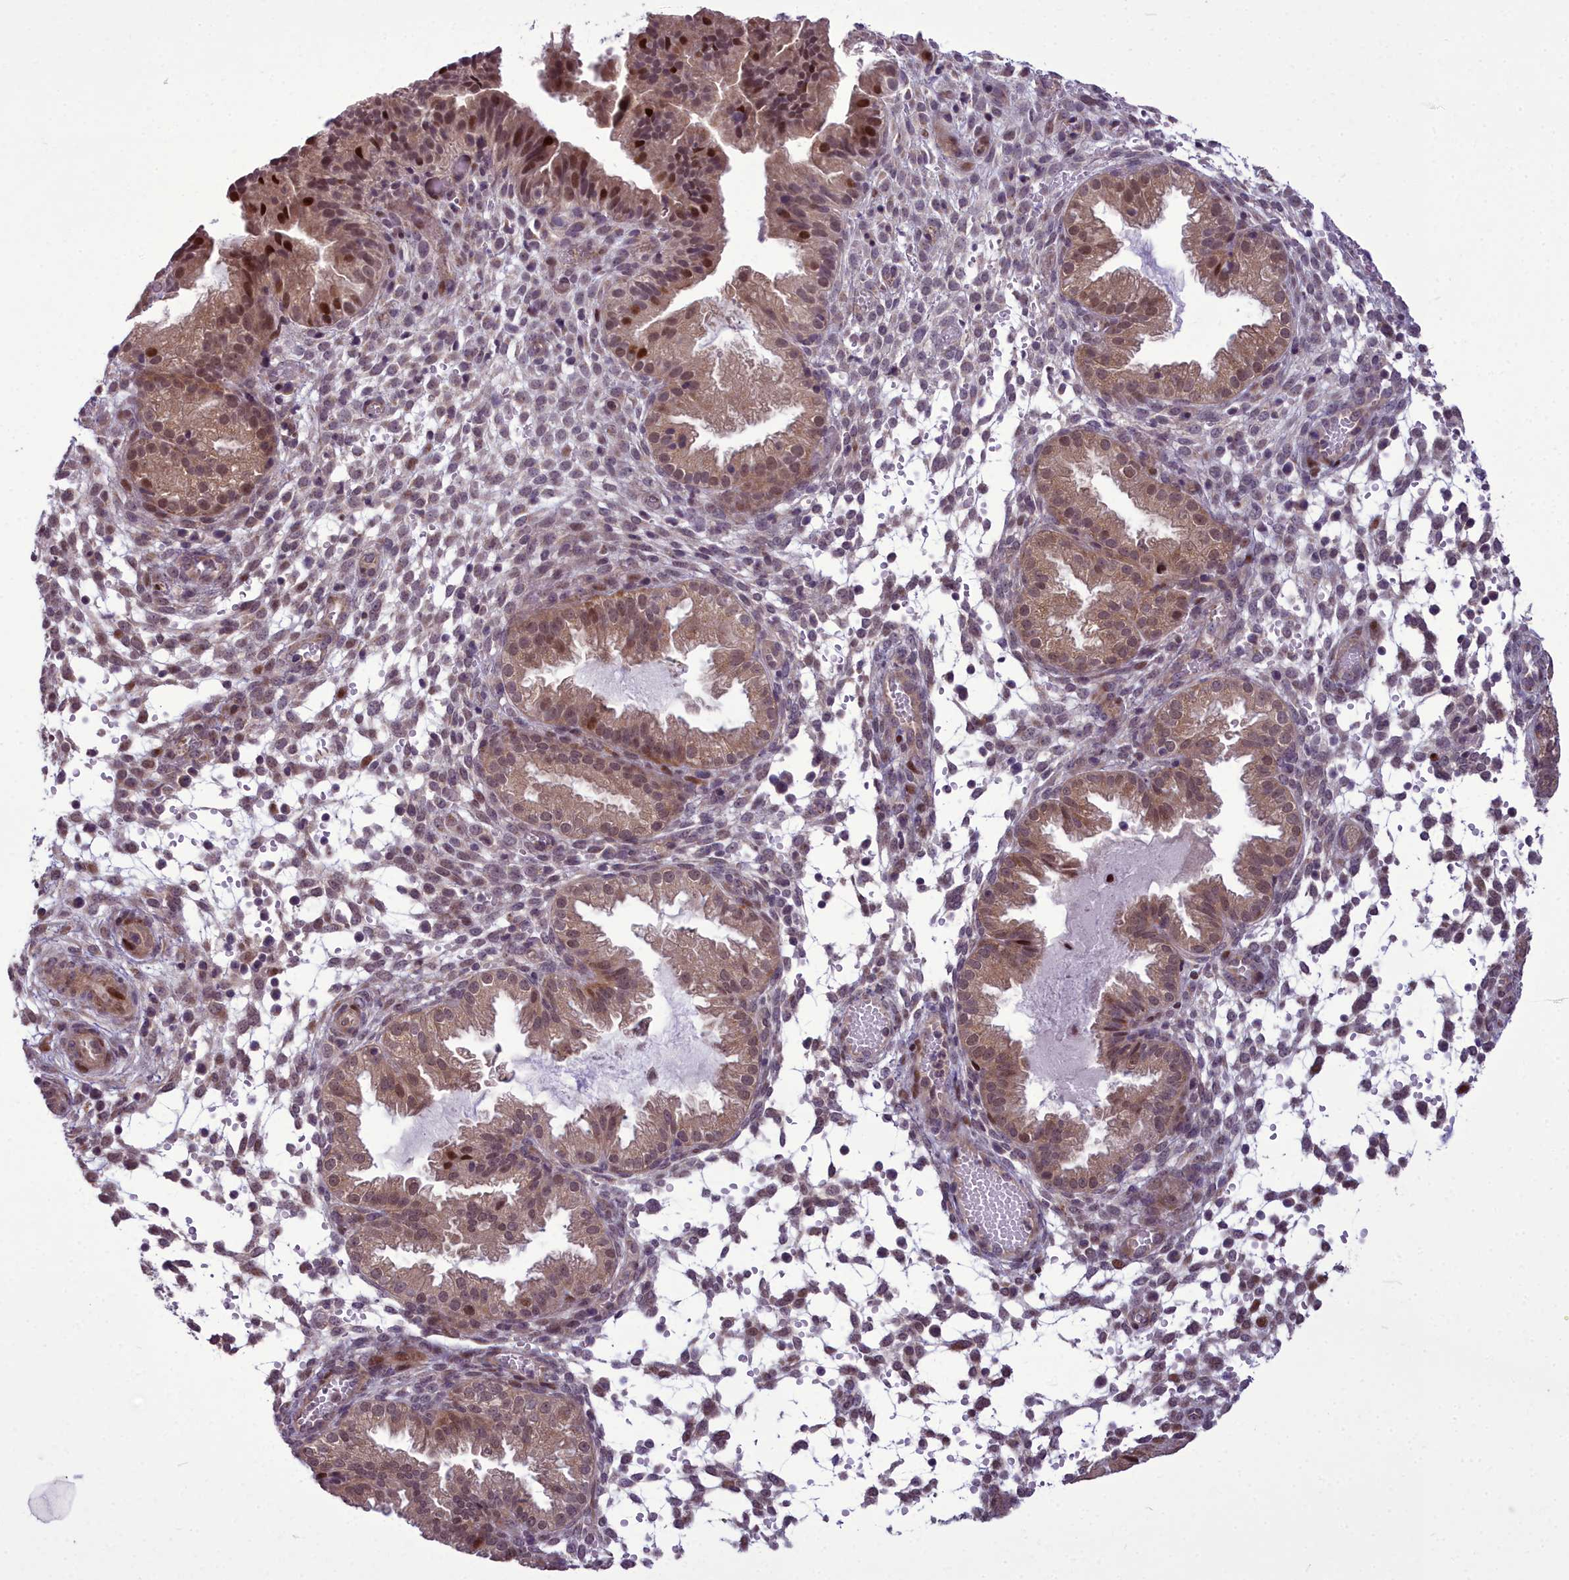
{"staining": {"intensity": "moderate", "quantity": "25%-75%", "location": "cytoplasmic/membranous,nuclear"}, "tissue": "endometrium", "cell_type": "Cells in endometrial stroma", "image_type": "normal", "snomed": [{"axis": "morphology", "description": "Normal tissue, NOS"}, {"axis": "topography", "description": "Endometrium"}], "caption": "High-magnification brightfield microscopy of normal endometrium stained with DAB (brown) and counterstained with hematoxylin (blue). cells in endometrial stroma exhibit moderate cytoplasmic/membranous,nuclear staining is identified in approximately25%-75% of cells.", "gene": "AP1M1", "patient": {"sex": "female", "age": 33}}